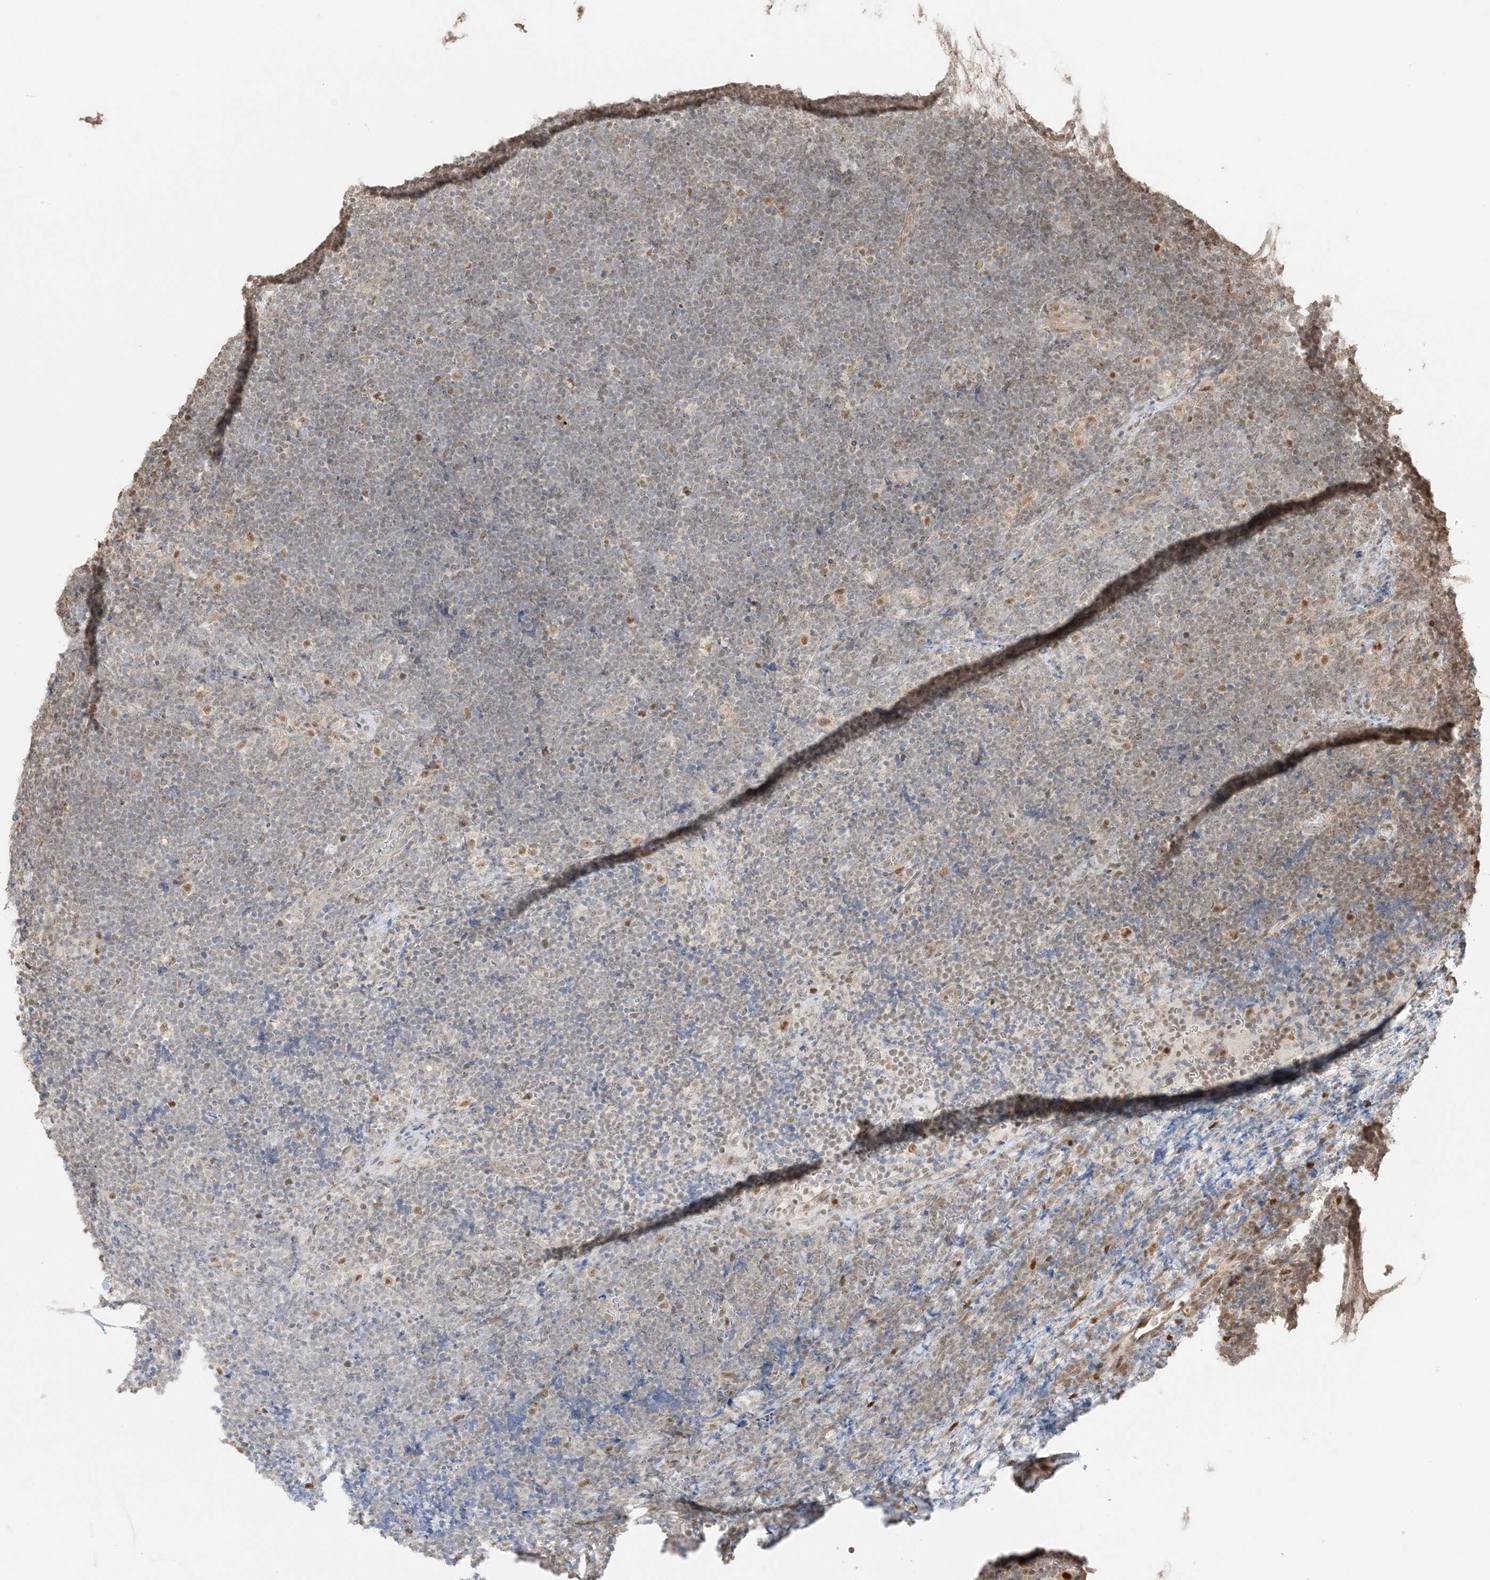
{"staining": {"intensity": "negative", "quantity": "none", "location": "none"}, "tissue": "lymphoma", "cell_type": "Tumor cells", "image_type": "cancer", "snomed": [{"axis": "morphology", "description": "Malignant lymphoma, non-Hodgkin's type, High grade"}, {"axis": "topography", "description": "Lymph node"}], "caption": "A high-resolution micrograph shows immunohistochemistry (IHC) staining of lymphoma, which reveals no significant staining in tumor cells. (Stains: DAB IHC with hematoxylin counter stain, Microscopy: brightfield microscopy at high magnification).", "gene": "ZBTB41", "patient": {"sex": "male", "age": 13}}